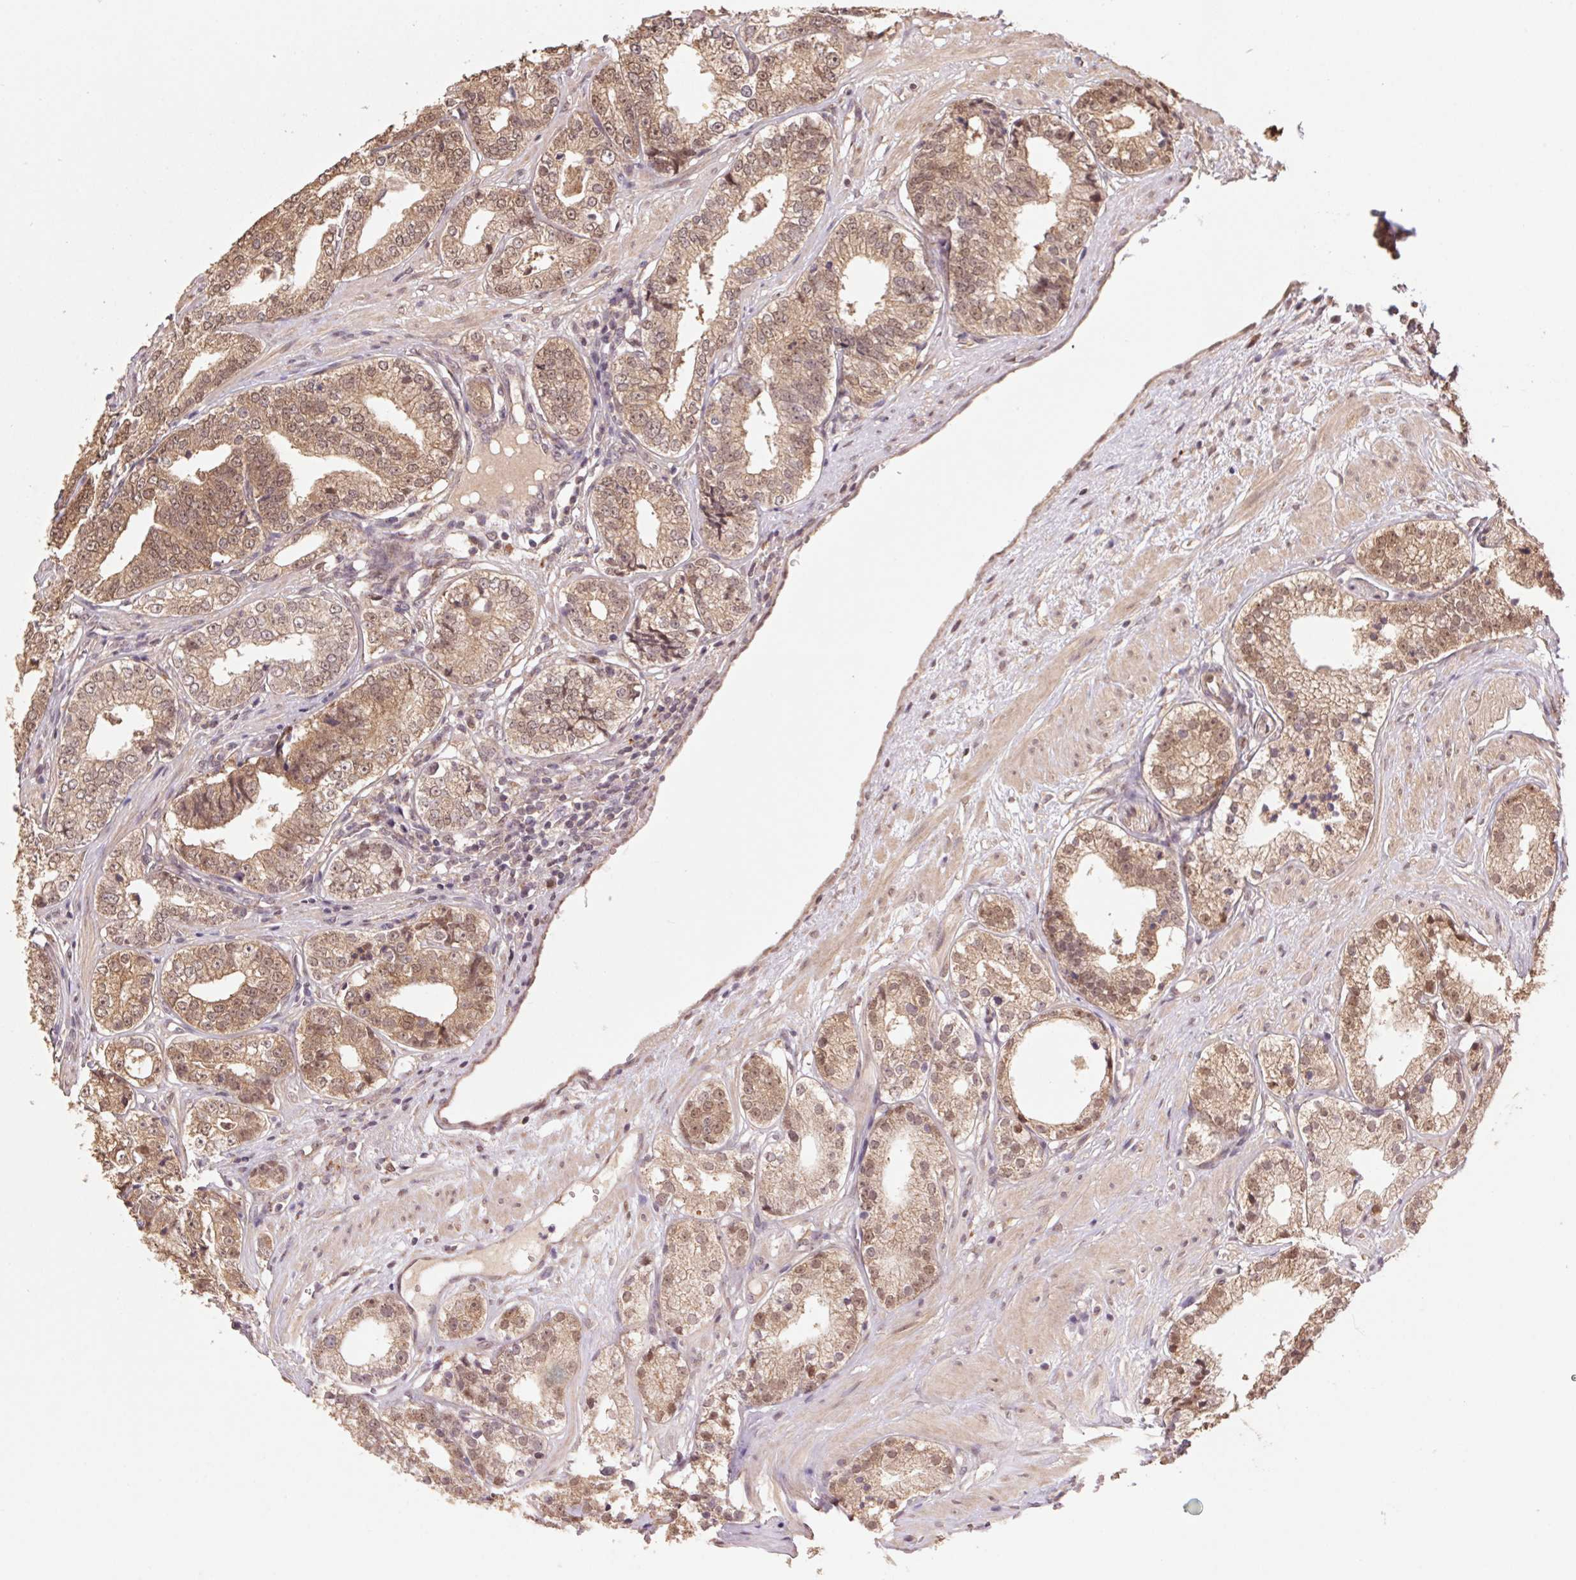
{"staining": {"intensity": "moderate", "quantity": ">75%", "location": "cytoplasmic/membranous,nuclear"}, "tissue": "prostate cancer", "cell_type": "Tumor cells", "image_type": "cancer", "snomed": [{"axis": "morphology", "description": "Adenocarcinoma, Low grade"}, {"axis": "topography", "description": "Prostate"}], "caption": "A brown stain labels moderate cytoplasmic/membranous and nuclear staining of a protein in adenocarcinoma (low-grade) (prostate) tumor cells.", "gene": "CUTA", "patient": {"sex": "male", "age": 60}}